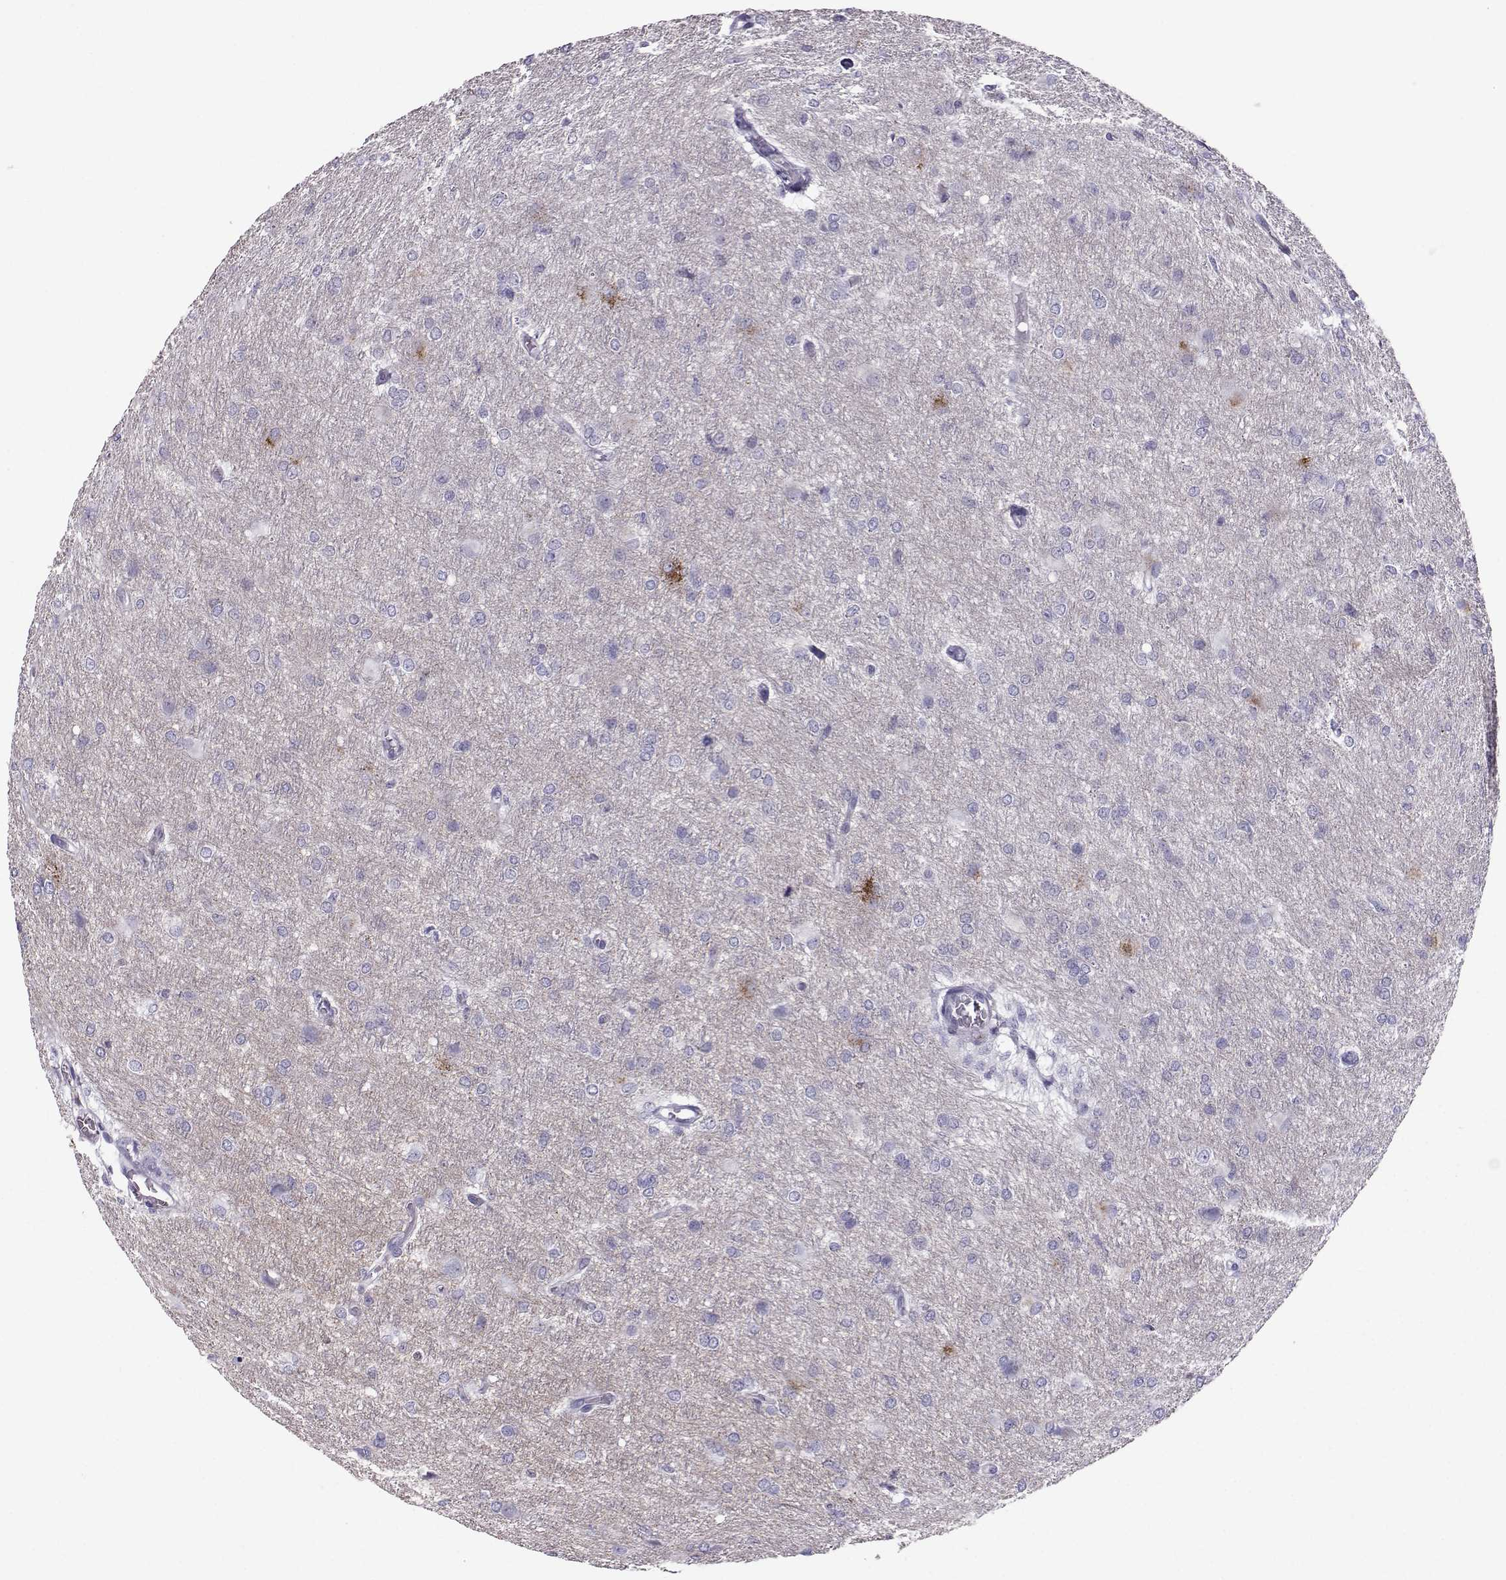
{"staining": {"intensity": "moderate", "quantity": "<25%", "location": "cytoplasmic/membranous"}, "tissue": "glioma", "cell_type": "Tumor cells", "image_type": "cancer", "snomed": [{"axis": "morphology", "description": "Glioma, malignant, High grade"}, {"axis": "topography", "description": "Brain"}], "caption": "Glioma was stained to show a protein in brown. There is low levels of moderate cytoplasmic/membranous staining in about <25% of tumor cells. (Brightfield microscopy of DAB IHC at high magnification).", "gene": "DMRT3", "patient": {"sex": "male", "age": 68}}